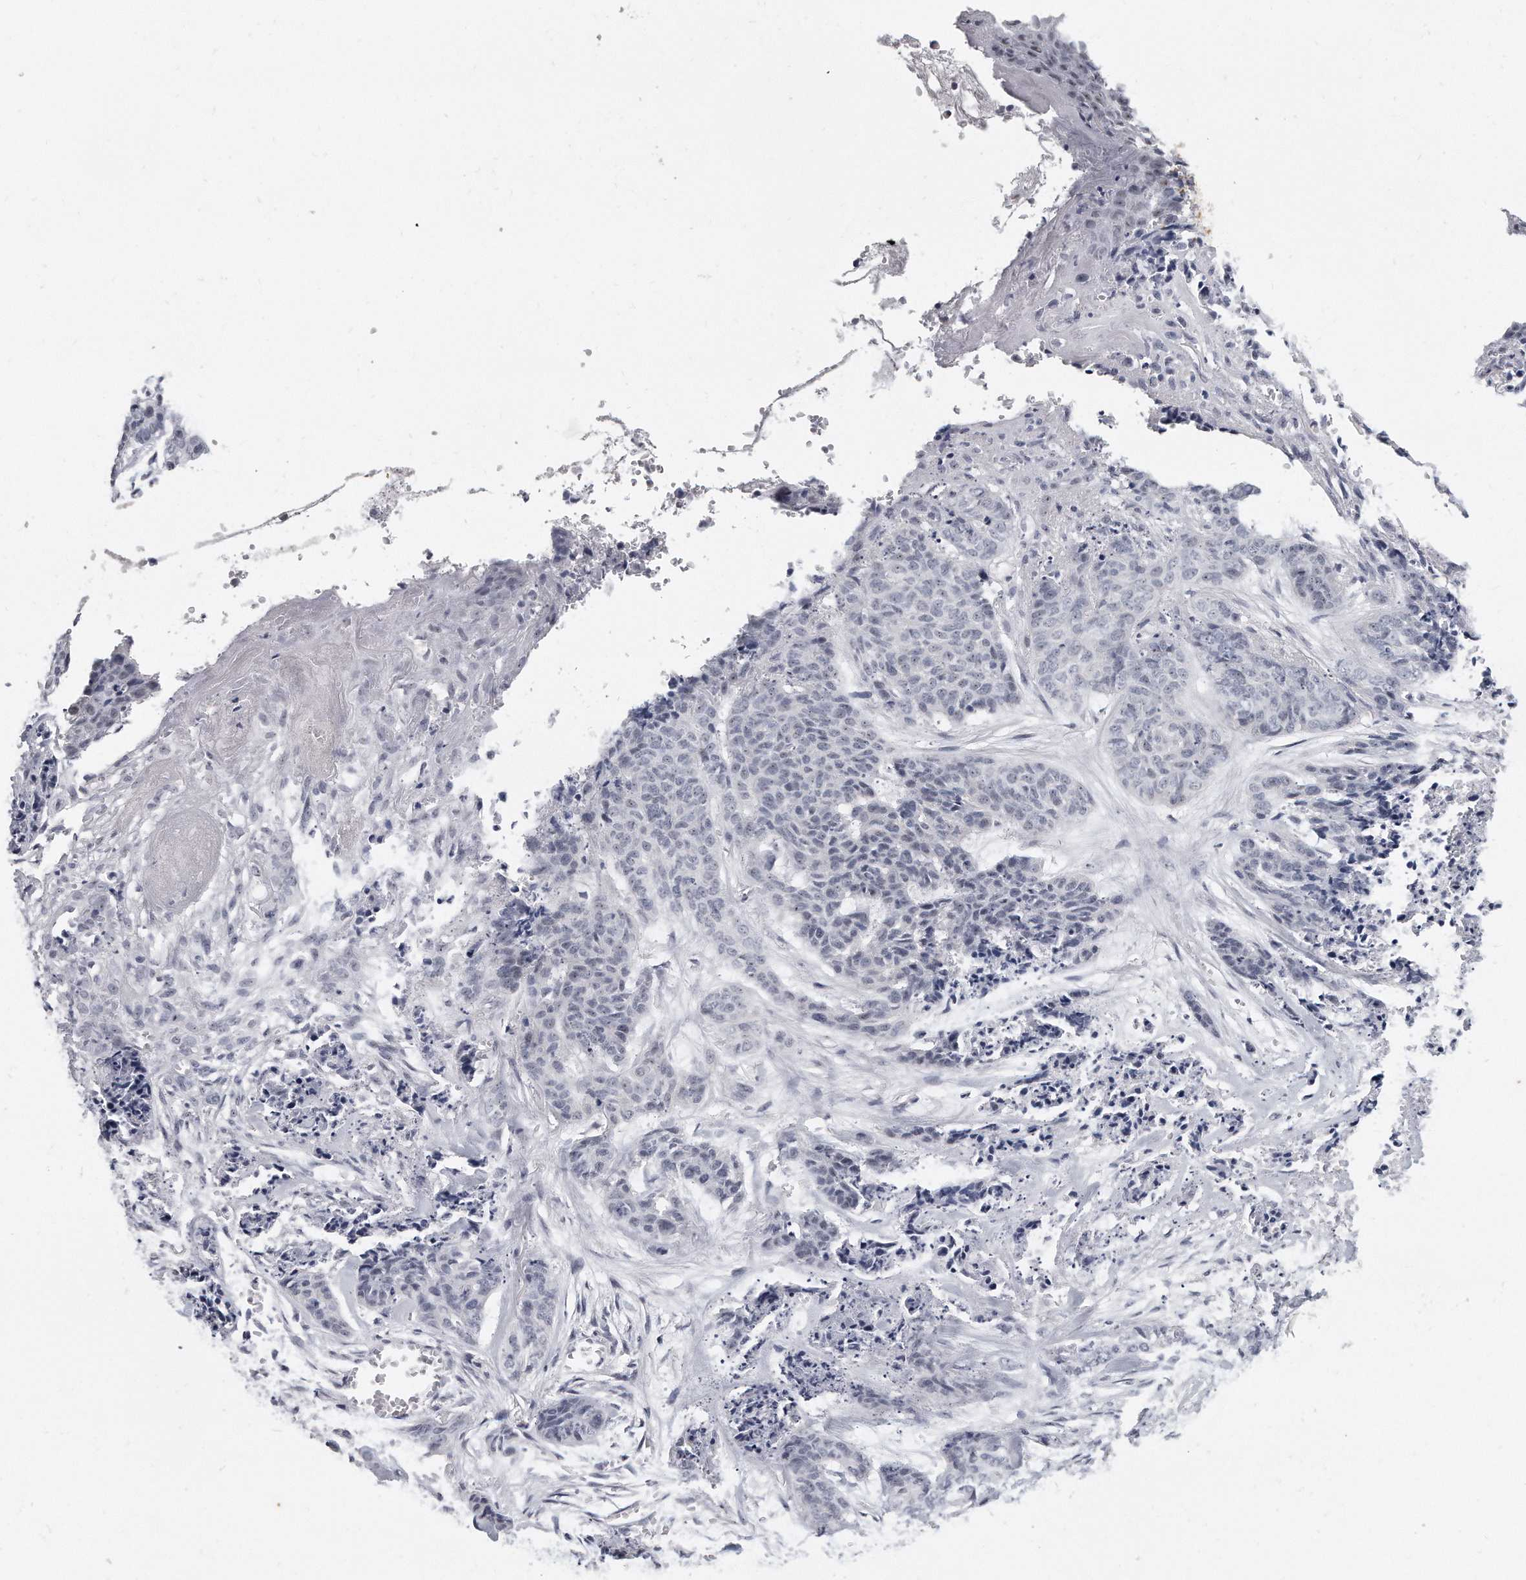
{"staining": {"intensity": "negative", "quantity": "none", "location": "none"}, "tissue": "skin cancer", "cell_type": "Tumor cells", "image_type": "cancer", "snomed": [{"axis": "morphology", "description": "Basal cell carcinoma"}, {"axis": "topography", "description": "Skin"}], "caption": "Immunohistochemistry (IHC) photomicrograph of basal cell carcinoma (skin) stained for a protein (brown), which displays no staining in tumor cells. (Stains: DAB (3,3'-diaminobenzidine) IHC with hematoxylin counter stain, Microscopy: brightfield microscopy at high magnification).", "gene": "TFCP2L1", "patient": {"sex": "female", "age": 64}}